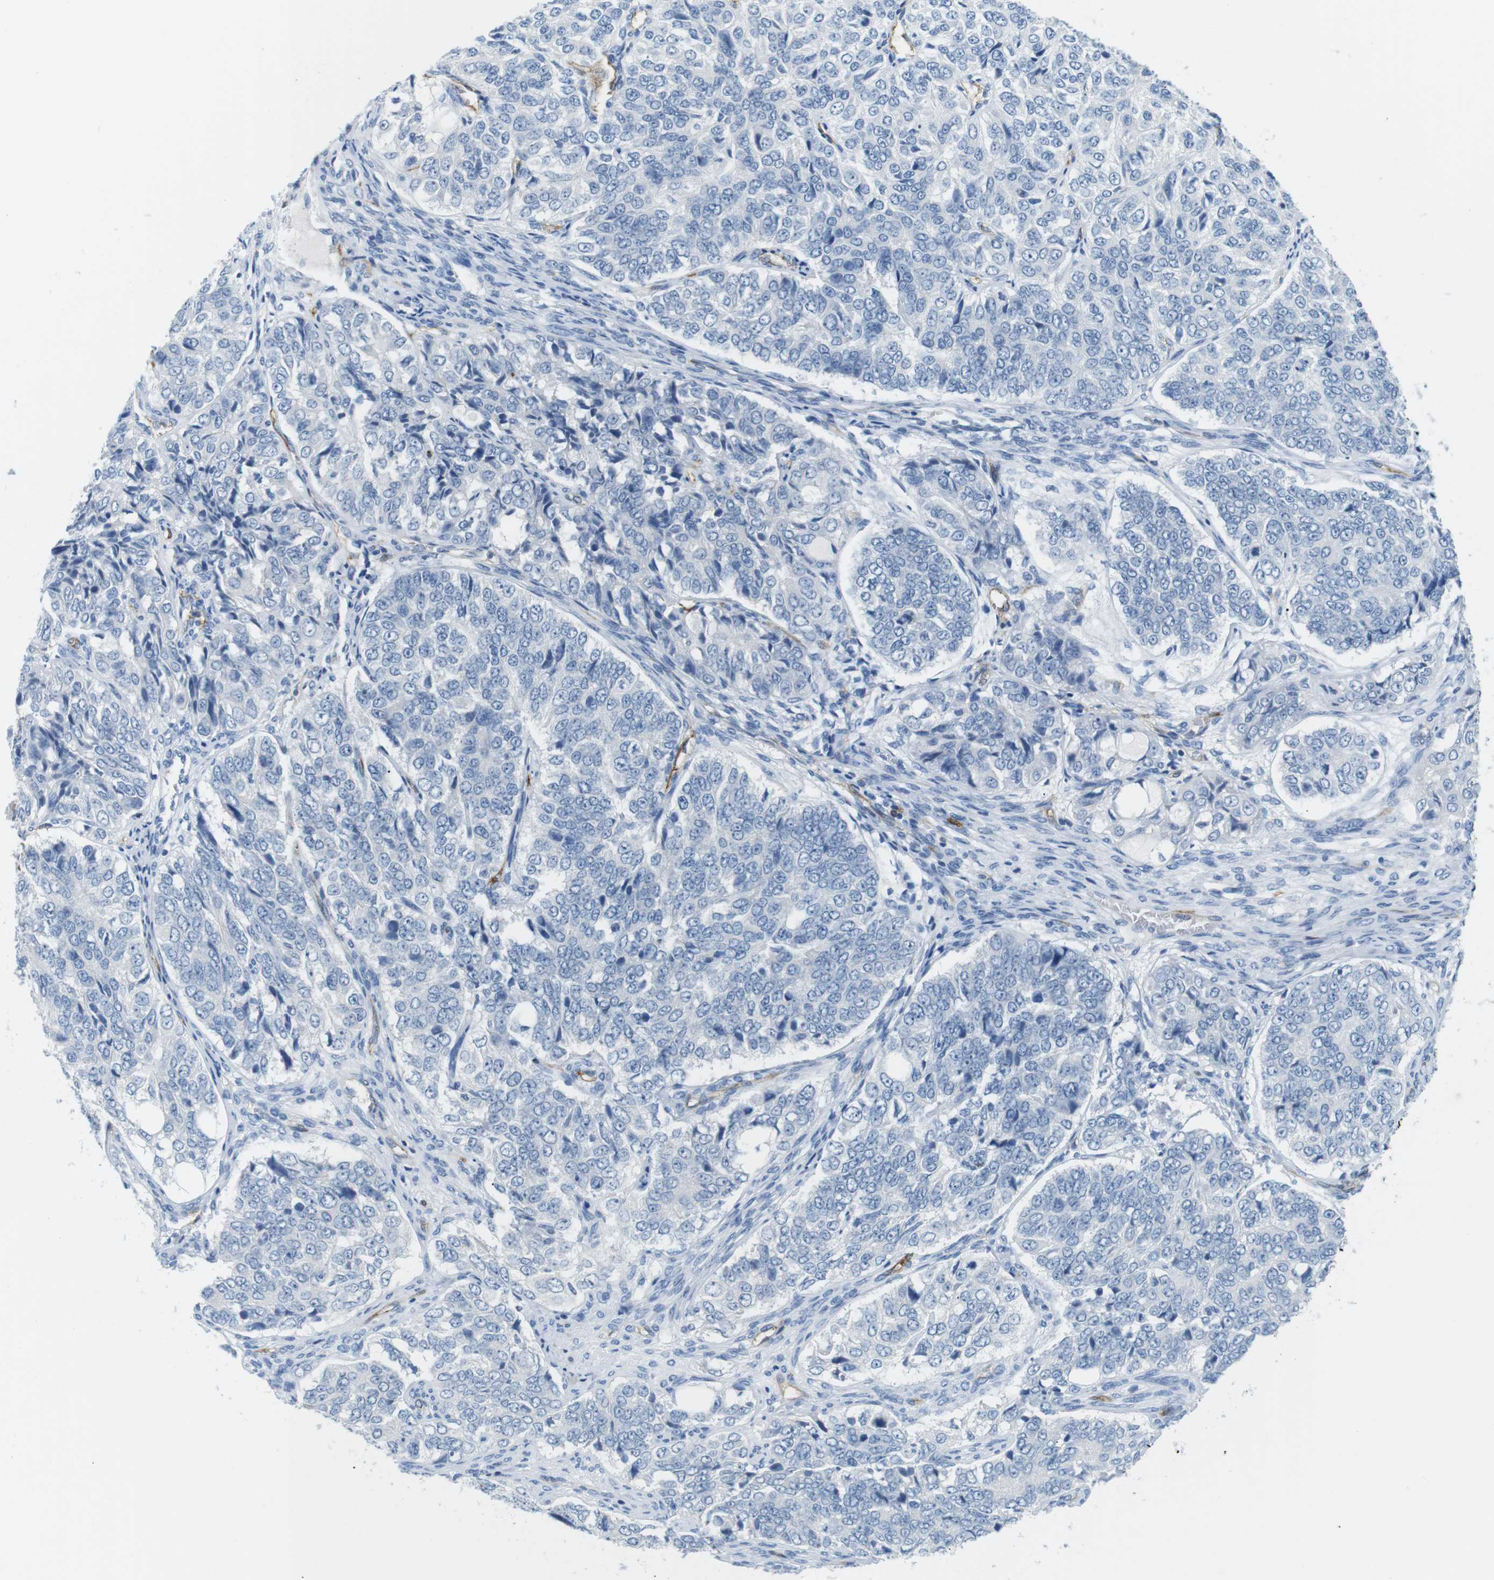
{"staining": {"intensity": "negative", "quantity": "none", "location": "none"}, "tissue": "ovarian cancer", "cell_type": "Tumor cells", "image_type": "cancer", "snomed": [{"axis": "morphology", "description": "Carcinoma, endometroid"}, {"axis": "topography", "description": "Ovary"}], "caption": "Ovarian cancer (endometroid carcinoma) was stained to show a protein in brown. There is no significant staining in tumor cells. (DAB (3,3'-diaminobenzidine) immunohistochemistry, high magnification).", "gene": "TNFRSF4", "patient": {"sex": "female", "age": 51}}